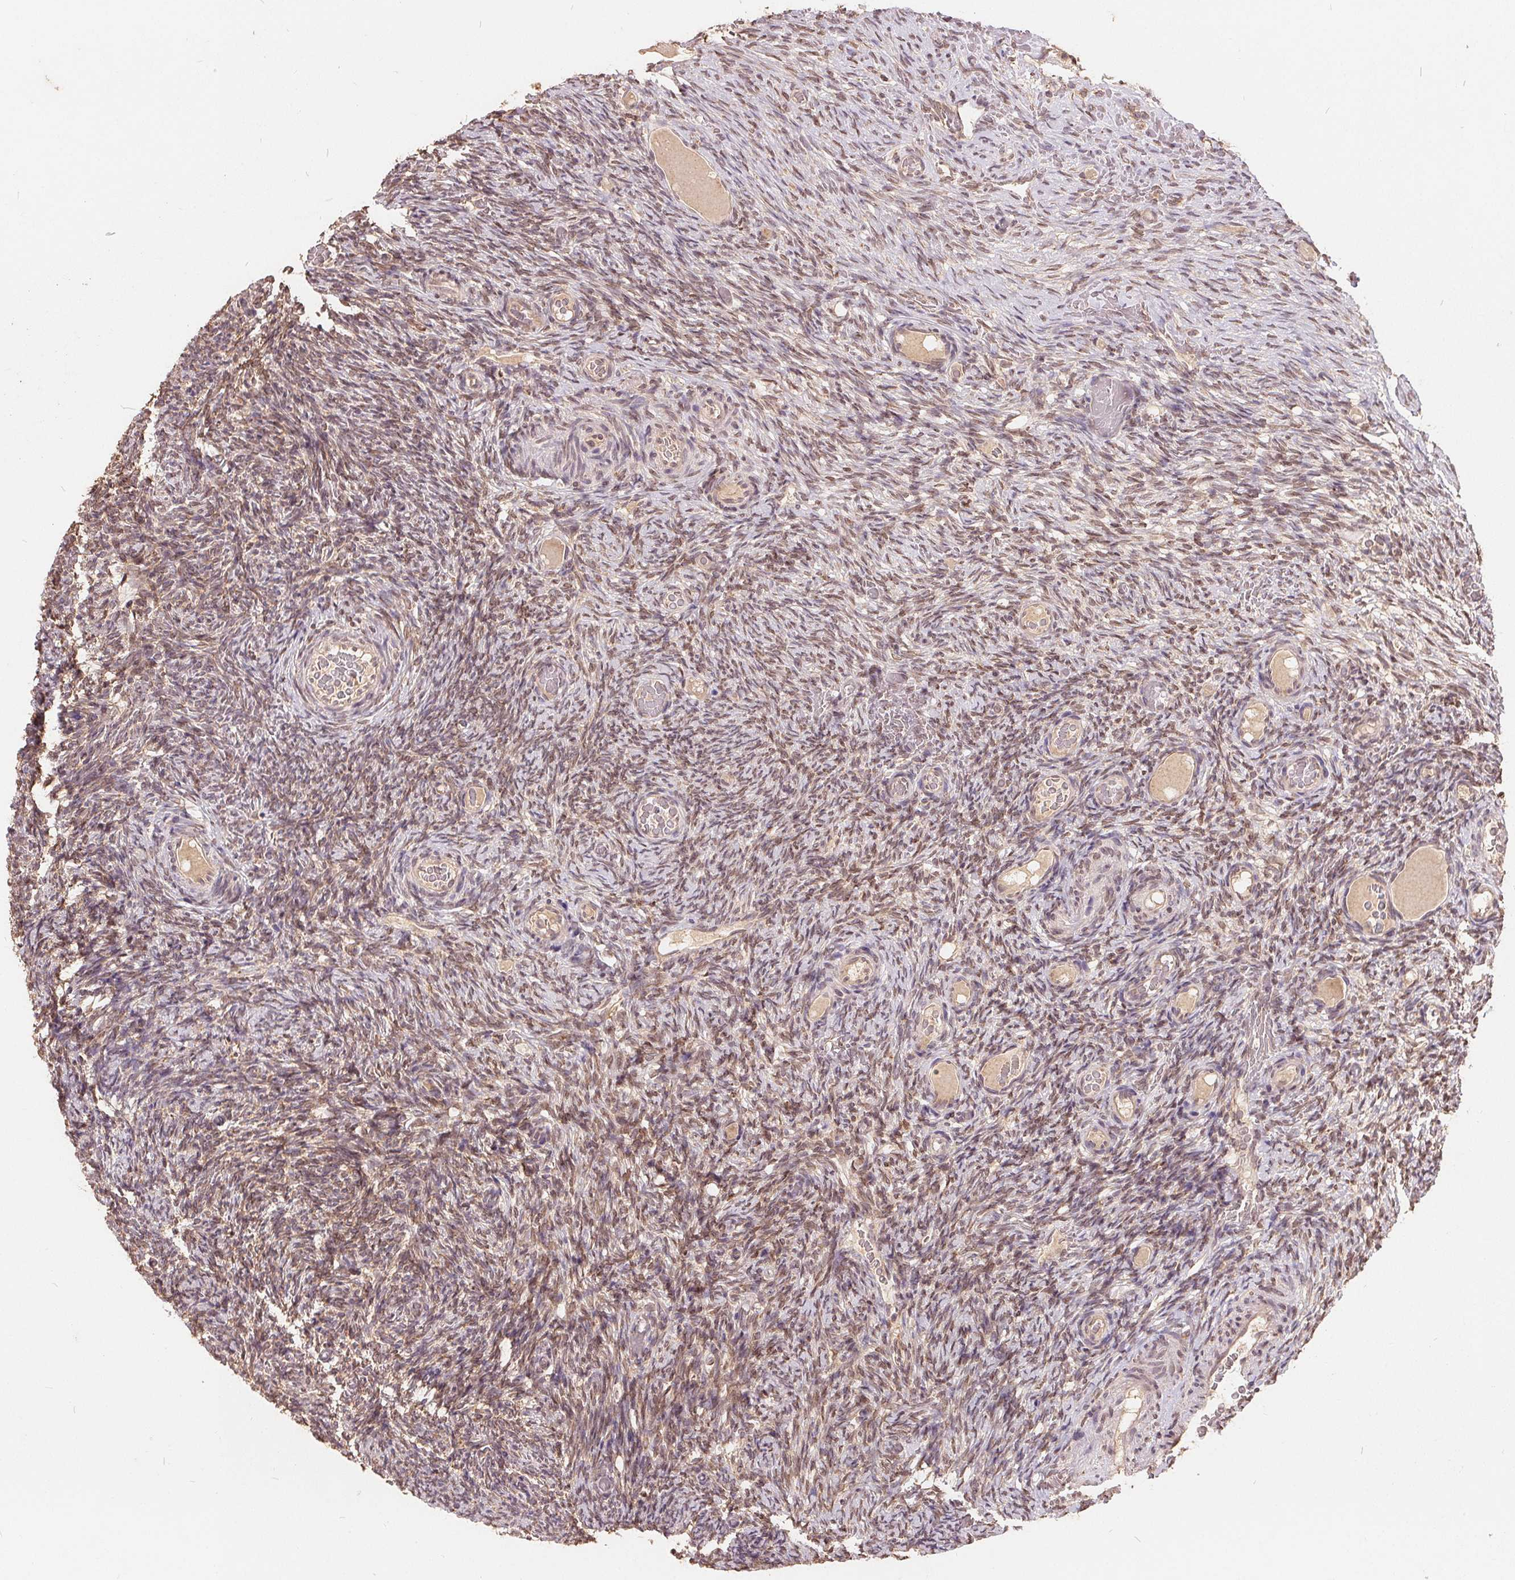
{"staining": {"intensity": "weak", "quantity": ">75%", "location": "cytoplasmic/membranous"}, "tissue": "ovary", "cell_type": "Follicle cells", "image_type": "normal", "snomed": [{"axis": "morphology", "description": "Normal tissue, NOS"}, {"axis": "topography", "description": "Ovary"}], "caption": "An image showing weak cytoplasmic/membranous positivity in approximately >75% of follicle cells in benign ovary, as visualized by brown immunohistochemical staining.", "gene": "CDIPT", "patient": {"sex": "female", "age": 34}}